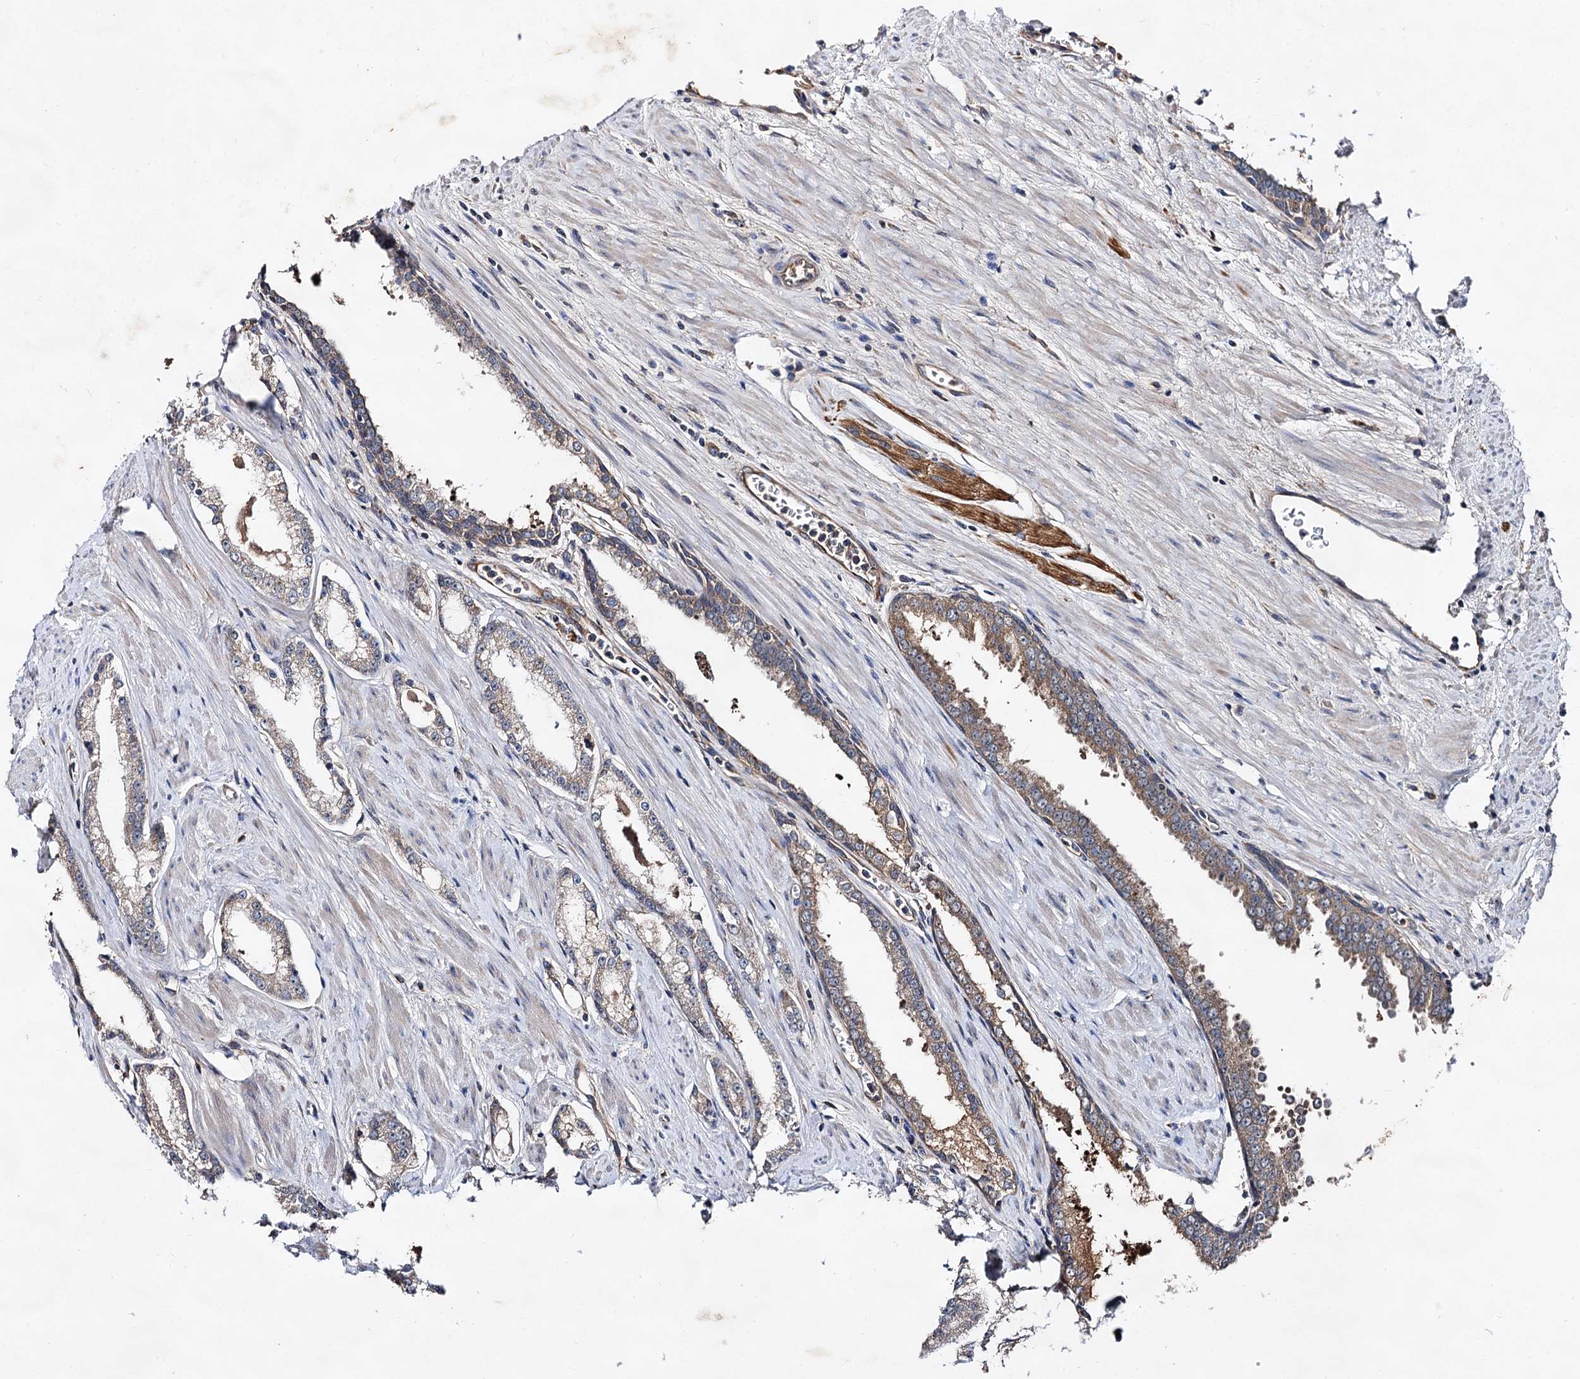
{"staining": {"intensity": "weak", "quantity": ">75%", "location": "cytoplasmic/membranous"}, "tissue": "prostate cancer", "cell_type": "Tumor cells", "image_type": "cancer", "snomed": [{"axis": "morphology", "description": "Adenocarcinoma, Low grade"}, {"axis": "topography", "description": "Prostate and seminal vesicle, NOS"}], "caption": "An image showing weak cytoplasmic/membranous expression in approximately >75% of tumor cells in low-grade adenocarcinoma (prostate), as visualized by brown immunohistochemical staining.", "gene": "TEX9", "patient": {"sex": "male", "age": 60}}